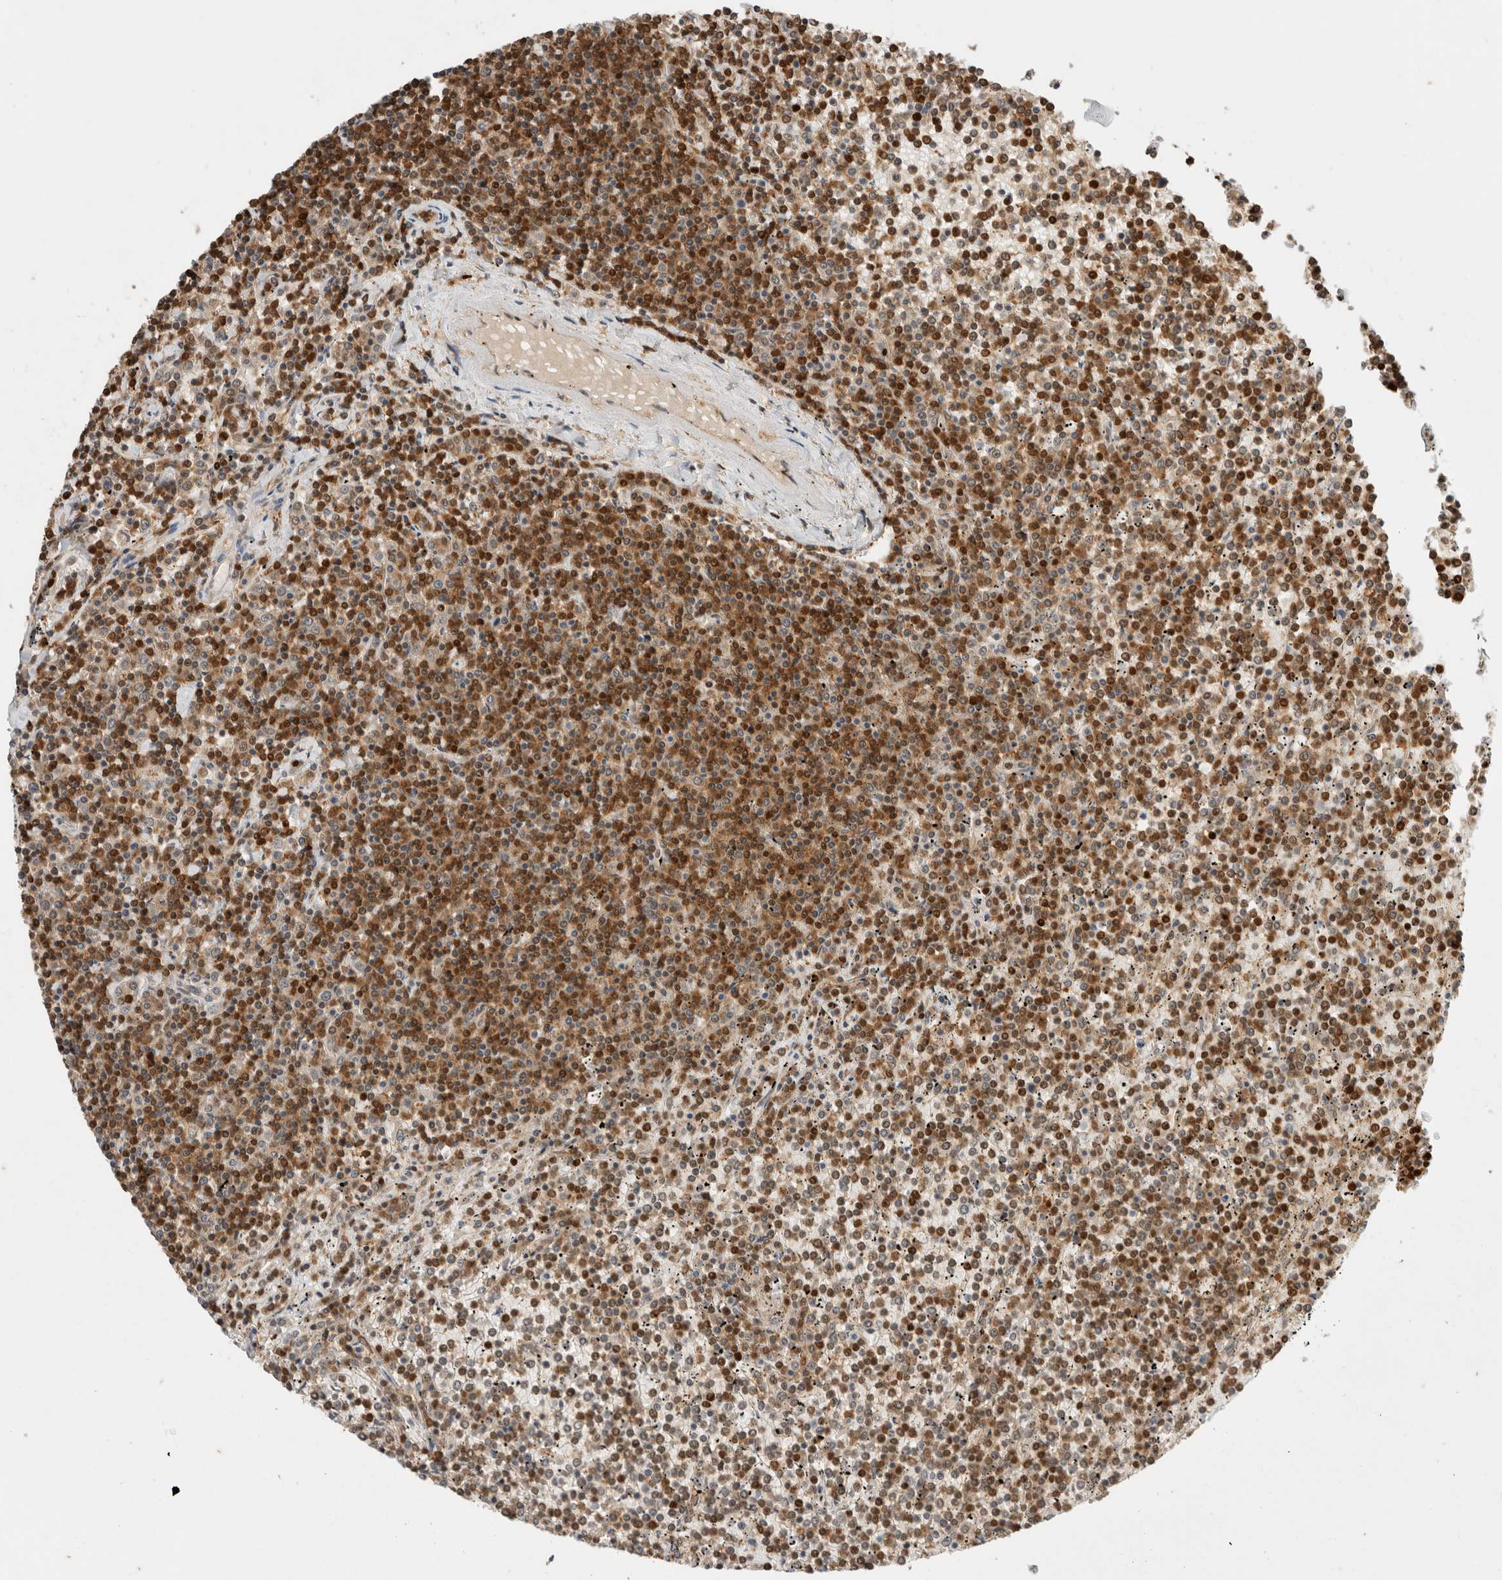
{"staining": {"intensity": "strong", "quantity": ">75%", "location": "nuclear"}, "tissue": "lymphoma", "cell_type": "Tumor cells", "image_type": "cancer", "snomed": [{"axis": "morphology", "description": "Malignant lymphoma, non-Hodgkin's type, Low grade"}, {"axis": "topography", "description": "Spleen"}], "caption": "Tumor cells exhibit high levels of strong nuclear expression in about >75% of cells in human lymphoma.", "gene": "SNRNP40", "patient": {"sex": "female", "age": 19}}